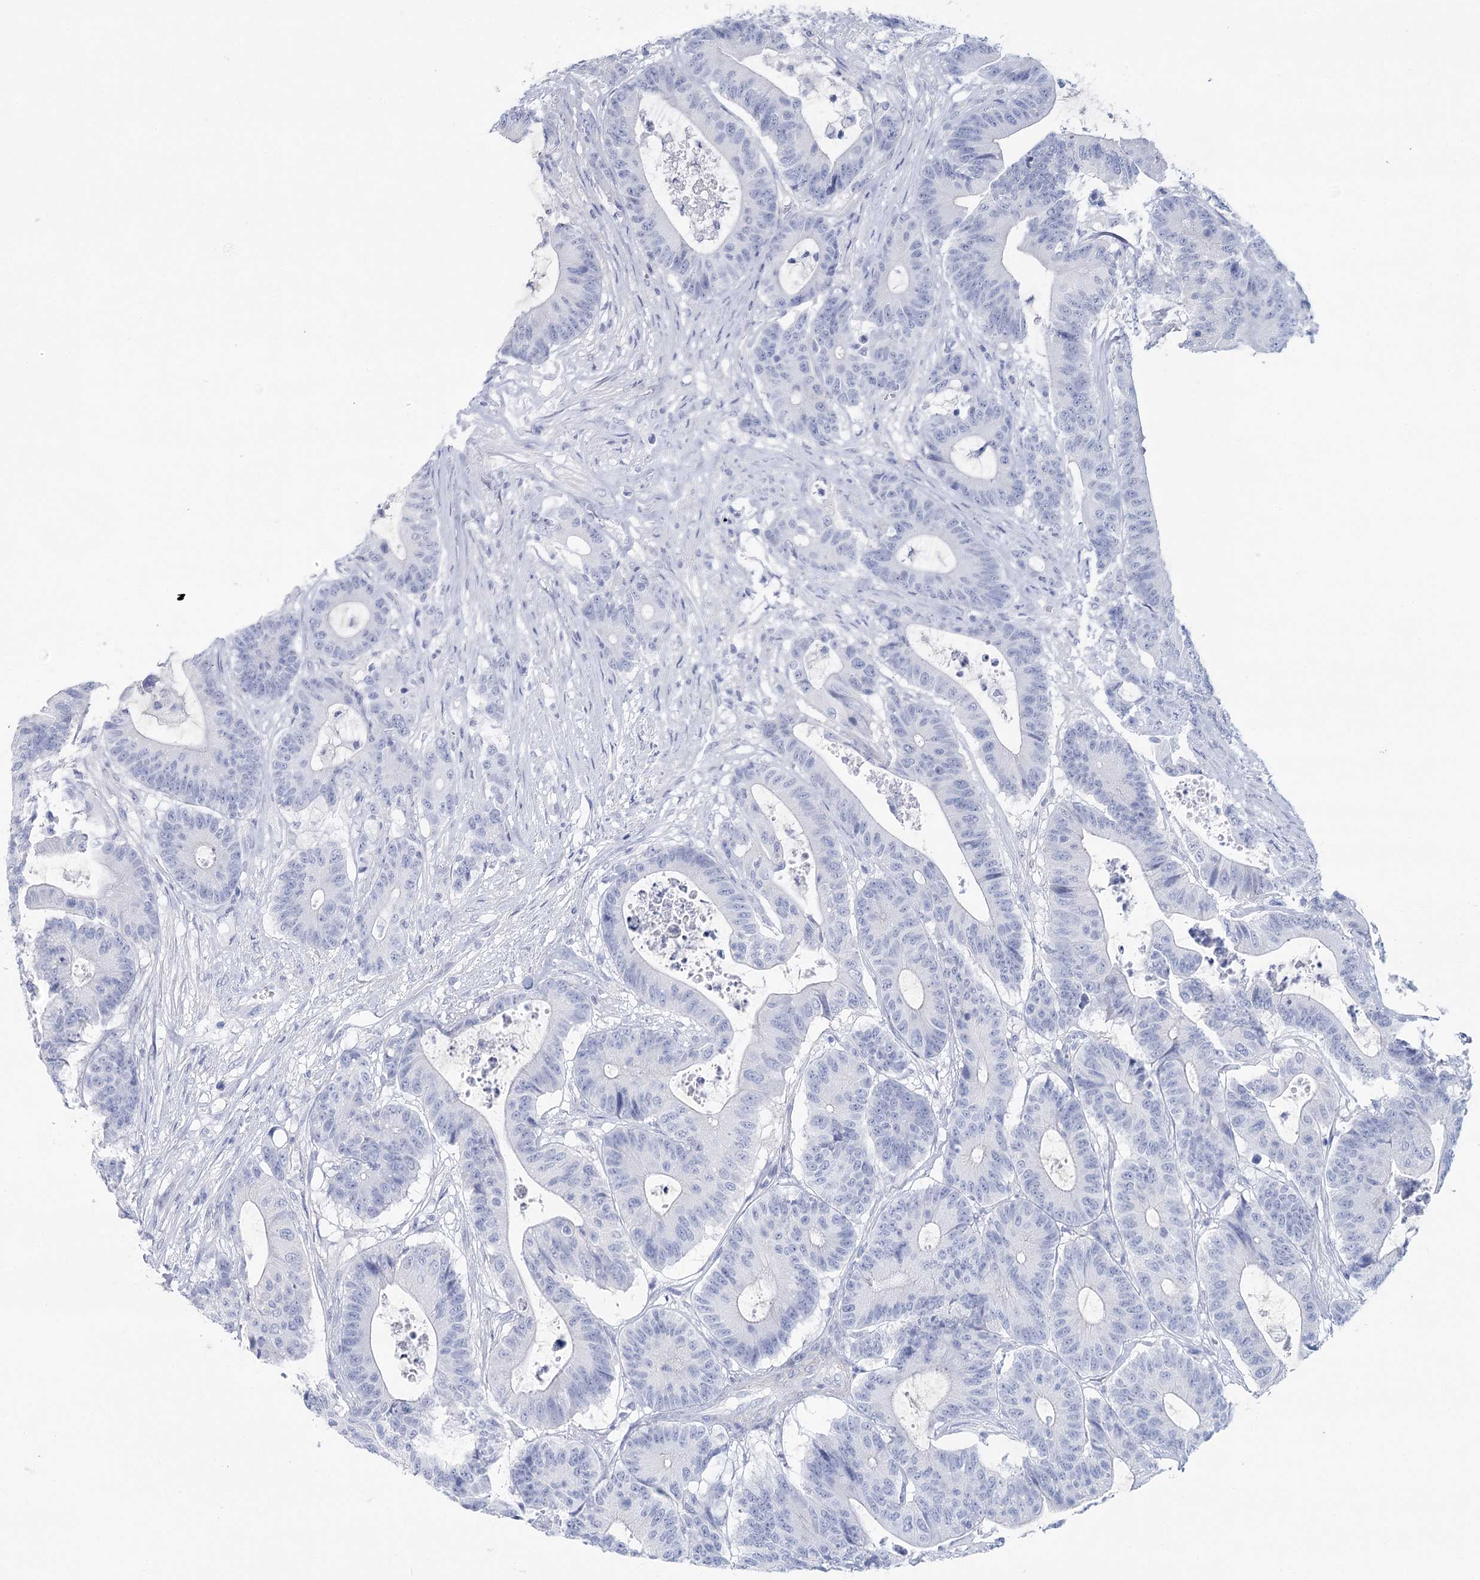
{"staining": {"intensity": "negative", "quantity": "none", "location": "none"}, "tissue": "colorectal cancer", "cell_type": "Tumor cells", "image_type": "cancer", "snomed": [{"axis": "morphology", "description": "Adenocarcinoma, NOS"}, {"axis": "topography", "description": "Colon"}], "caption": "Tumor cells are negative for protein expression in human colorectal cancer.", "gene": "CCDC88A", "patient": {"sex": "female", "age": 84}}